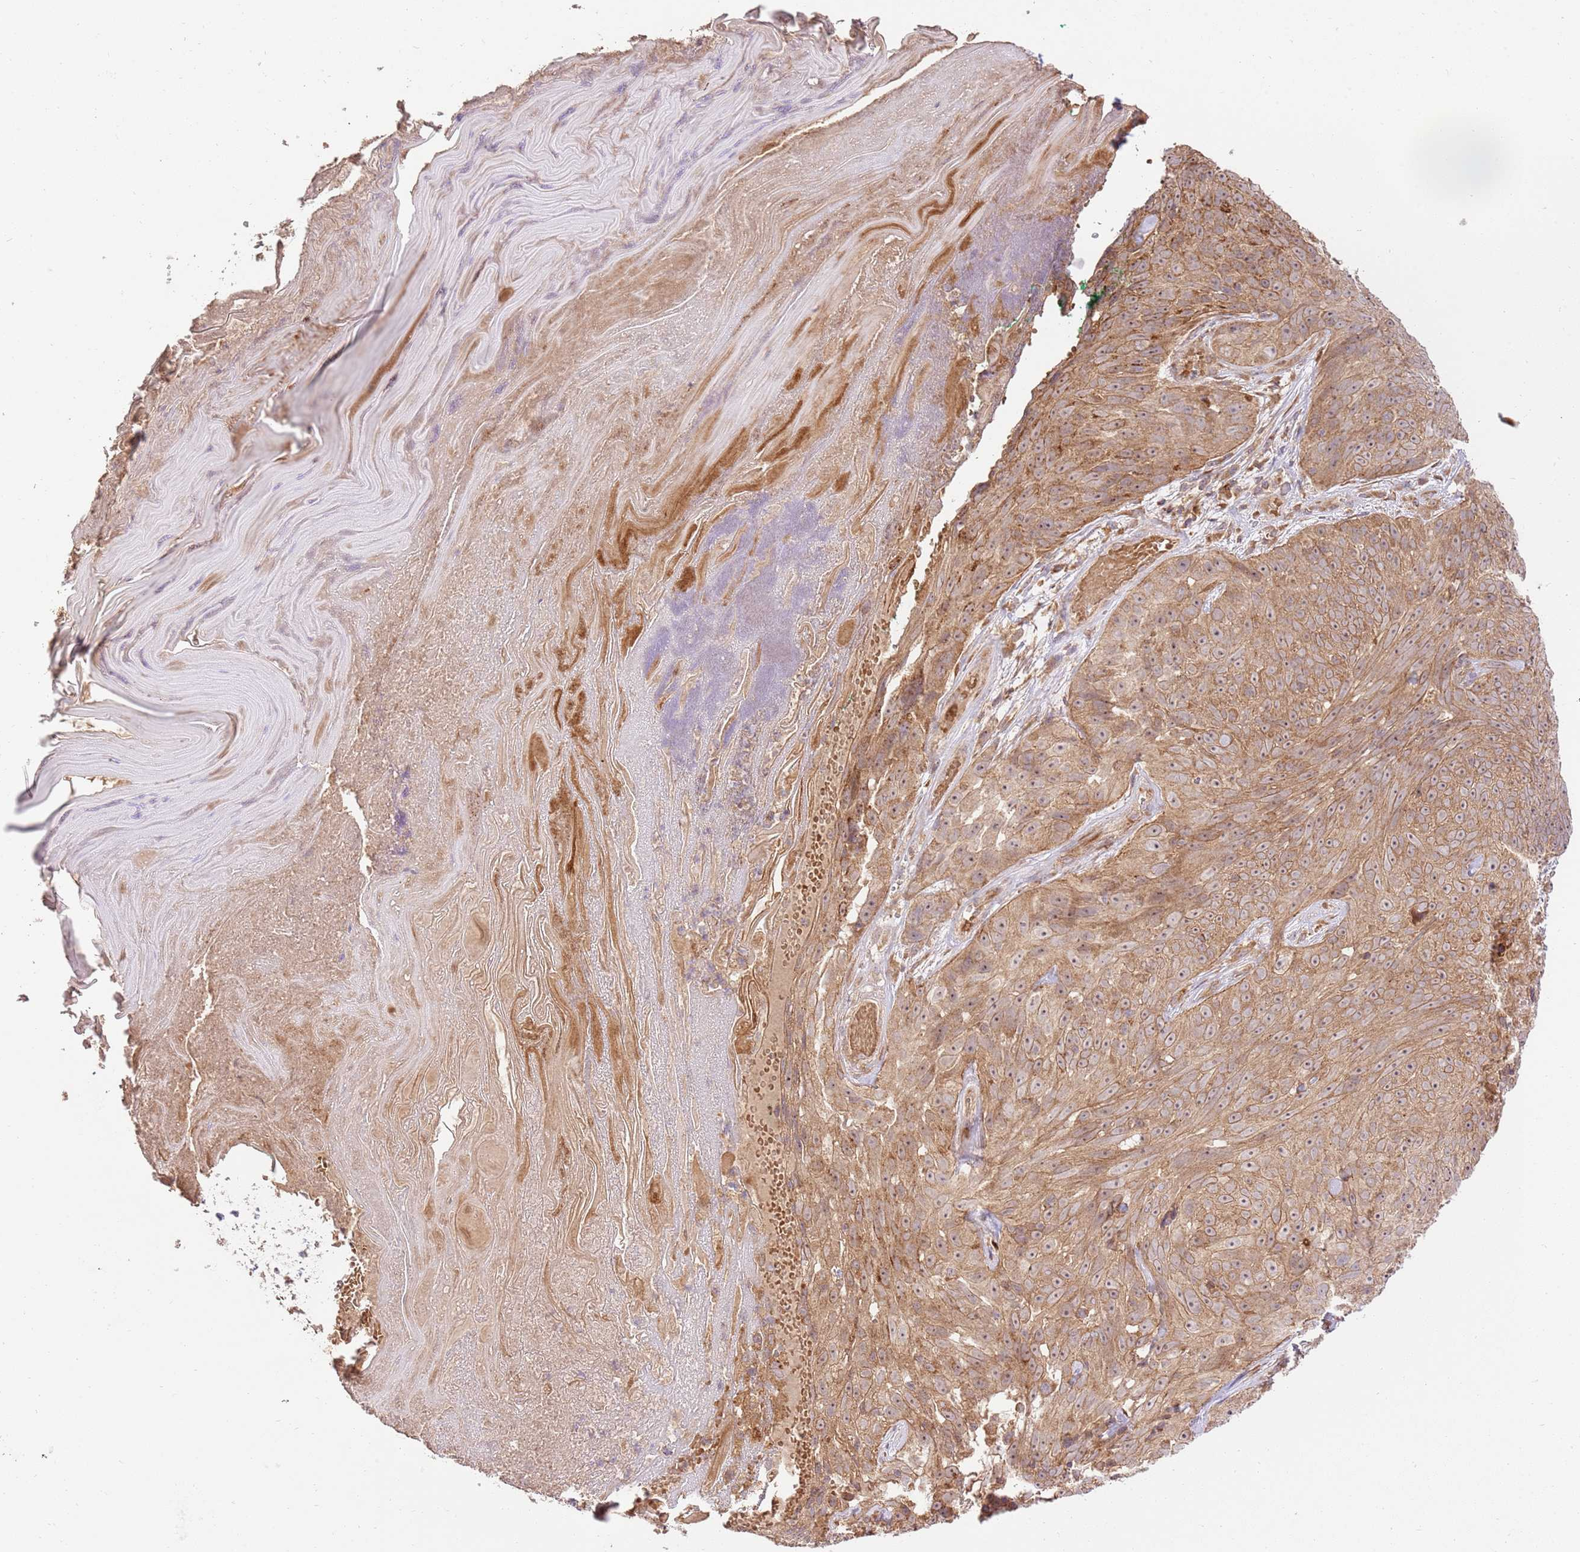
{"staining": {"intensity": "moderate", "quantity": ">75%", "location": "cytoplasmic/membranous,nuclear"}, "tissue": "skin cancer", "cell_type": "Tumor cells", "image_type": "cancer", "snomed": [{"axis": "morphology", "description": "Squamous cell carcinoma, NOS"}, {"axis": "topography", "description": "Skin"}], "caption": "Moderate cytoplasmic/membranous and nuclear positivity for a protein is identified in about >75% of tumor cells of squamous cell carcinoma (skin) using immunohistochemistry (IHC).", "gene": "SPATA2L", "patient": {"sex": "female", "age": 87}}